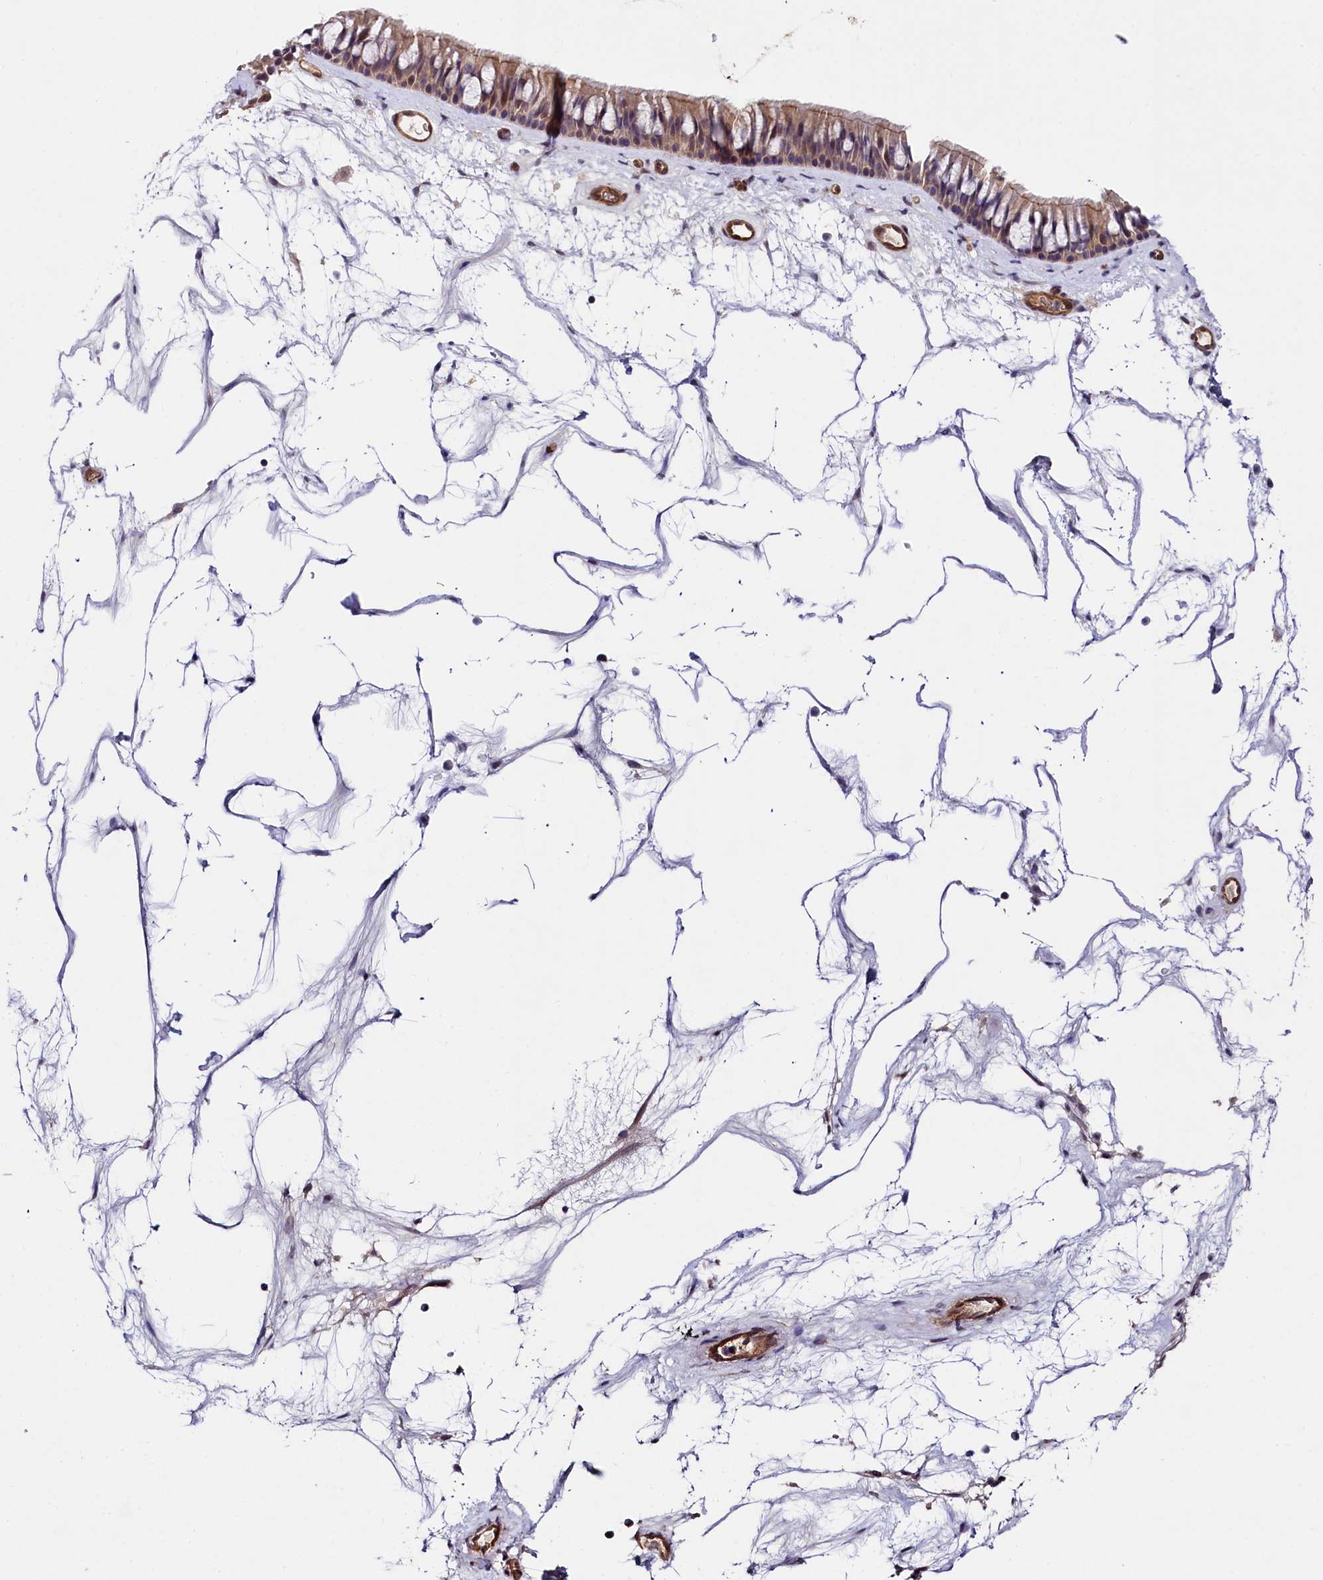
{"staining": {"intensity": "weak", "quantity": ">75%", "location": "cytoplasmic/membranous,nuclear"}, "tissue": "nasopharynx", "cell_type": "Respiratory epithelial cells", "image_type": "normal", "snomed": [{"axis": "morphology", "description": "Normal tissue, NOS"}, {"axis": "topography", "description": "Nasopharynx"}], "caption": "A micrograph of human nasopharynx stained for a protein shows weak cytoplasmic/membranous,nuclear brown staining in respiratory epithelial cells. (IHC, brightfield microscopy, high magnification).", "gene": "SNRK", "patient": {"sex": "male", "age": 64}}